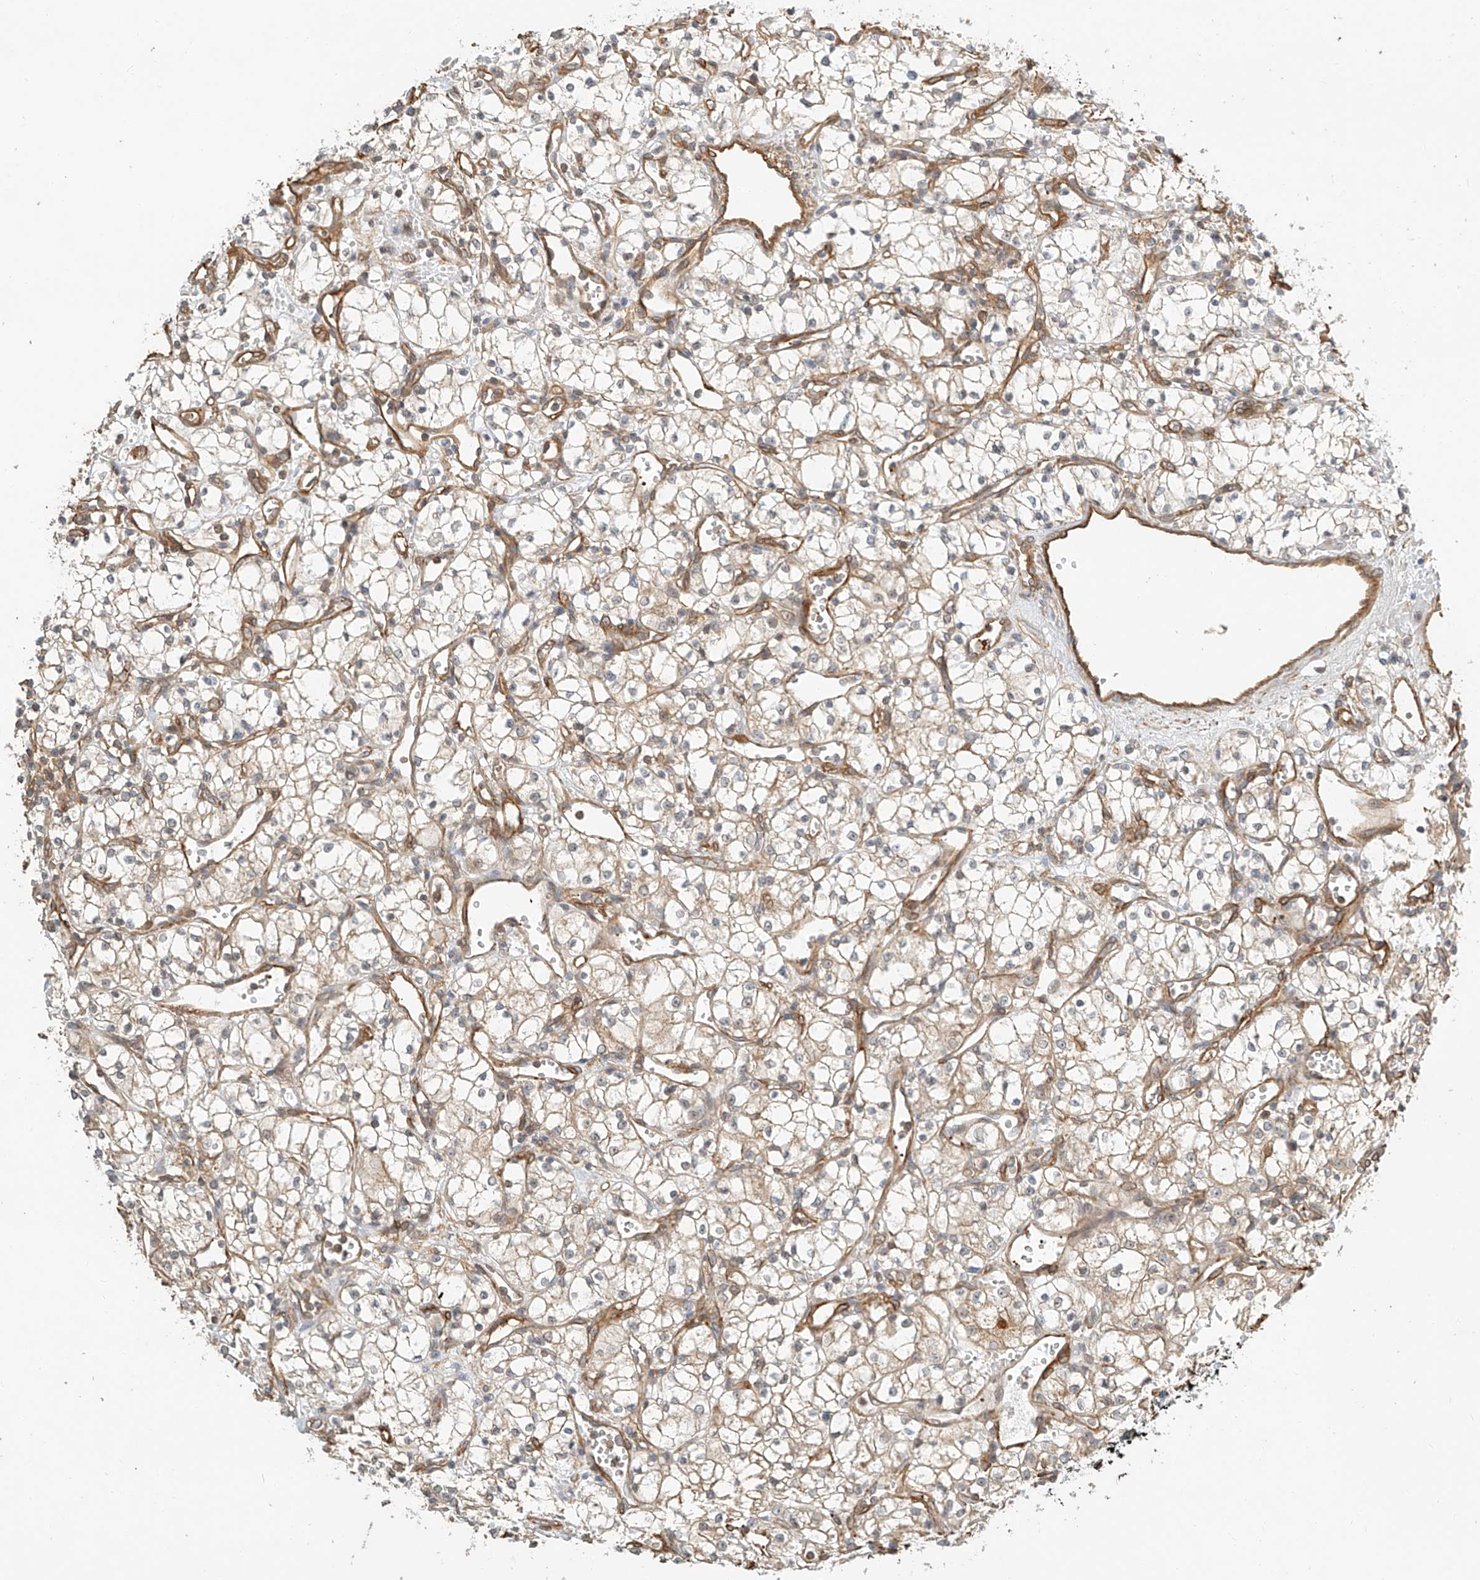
{"staining": {"intensity": "negative", "quantity": "none", "location": "none"}, "tissue": "renal cancer", "cell_type": "Tumor cells", "image_type": "cancer", "snomed": [{"axis": "morphology", "description": "Adenocarcinoma, NOS"}, {"axis": "topography", "description": "Kidney"}], "caption": "Immunohistochemistry micrograph of neoplastic tissue: adenocarcinoma (renal) stained with DAB shows no significant protein staining in tumor cells.", "gene": "CSMD3", "patient": {"sex": "male", "age": 59}}